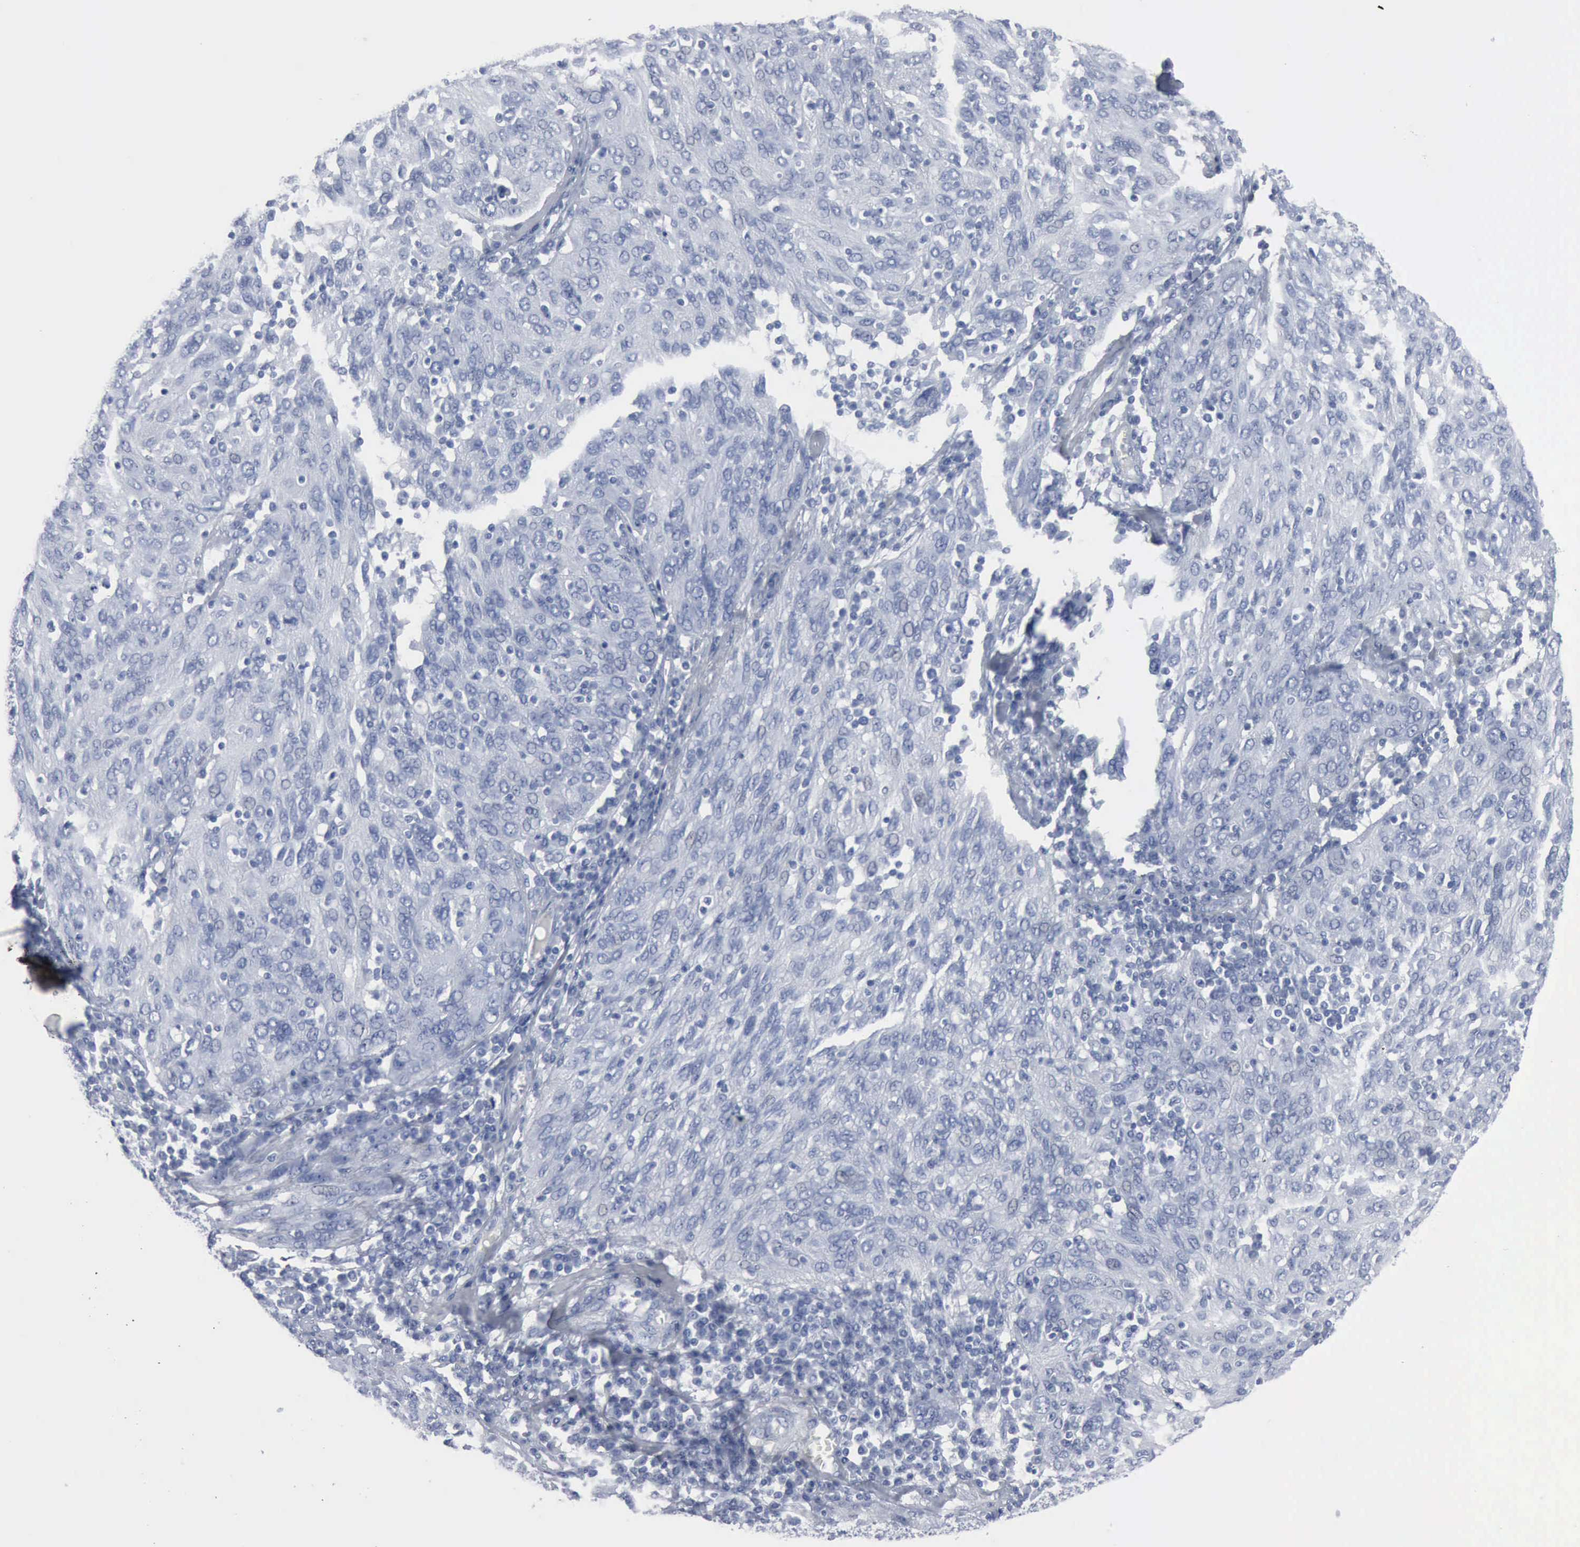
{"staining": {"intensity": "negative", "quantity": "none", "location": "none"}, "tissue": "ovarian cancer", "cell_type": "Tumor cells", "image_type": "cancer", "snomed": [{"axis": "morphology", "description": "Carcinoma, endometroid"}, {"axis": "topography", "description": "Ovary"}], "caption": "Image shows no protein positivity in tumor cells of ovarian endometroid carcinoma tissue. The staining was performed using DAB (3,3'-diaminobenzidine) to visualize the protein expression in brown, while the nuclei were stained in blue with hematoxylin (Magnification: 20x).", "gene": "DMD", "patient": {"sex": "female", "age": 50}}